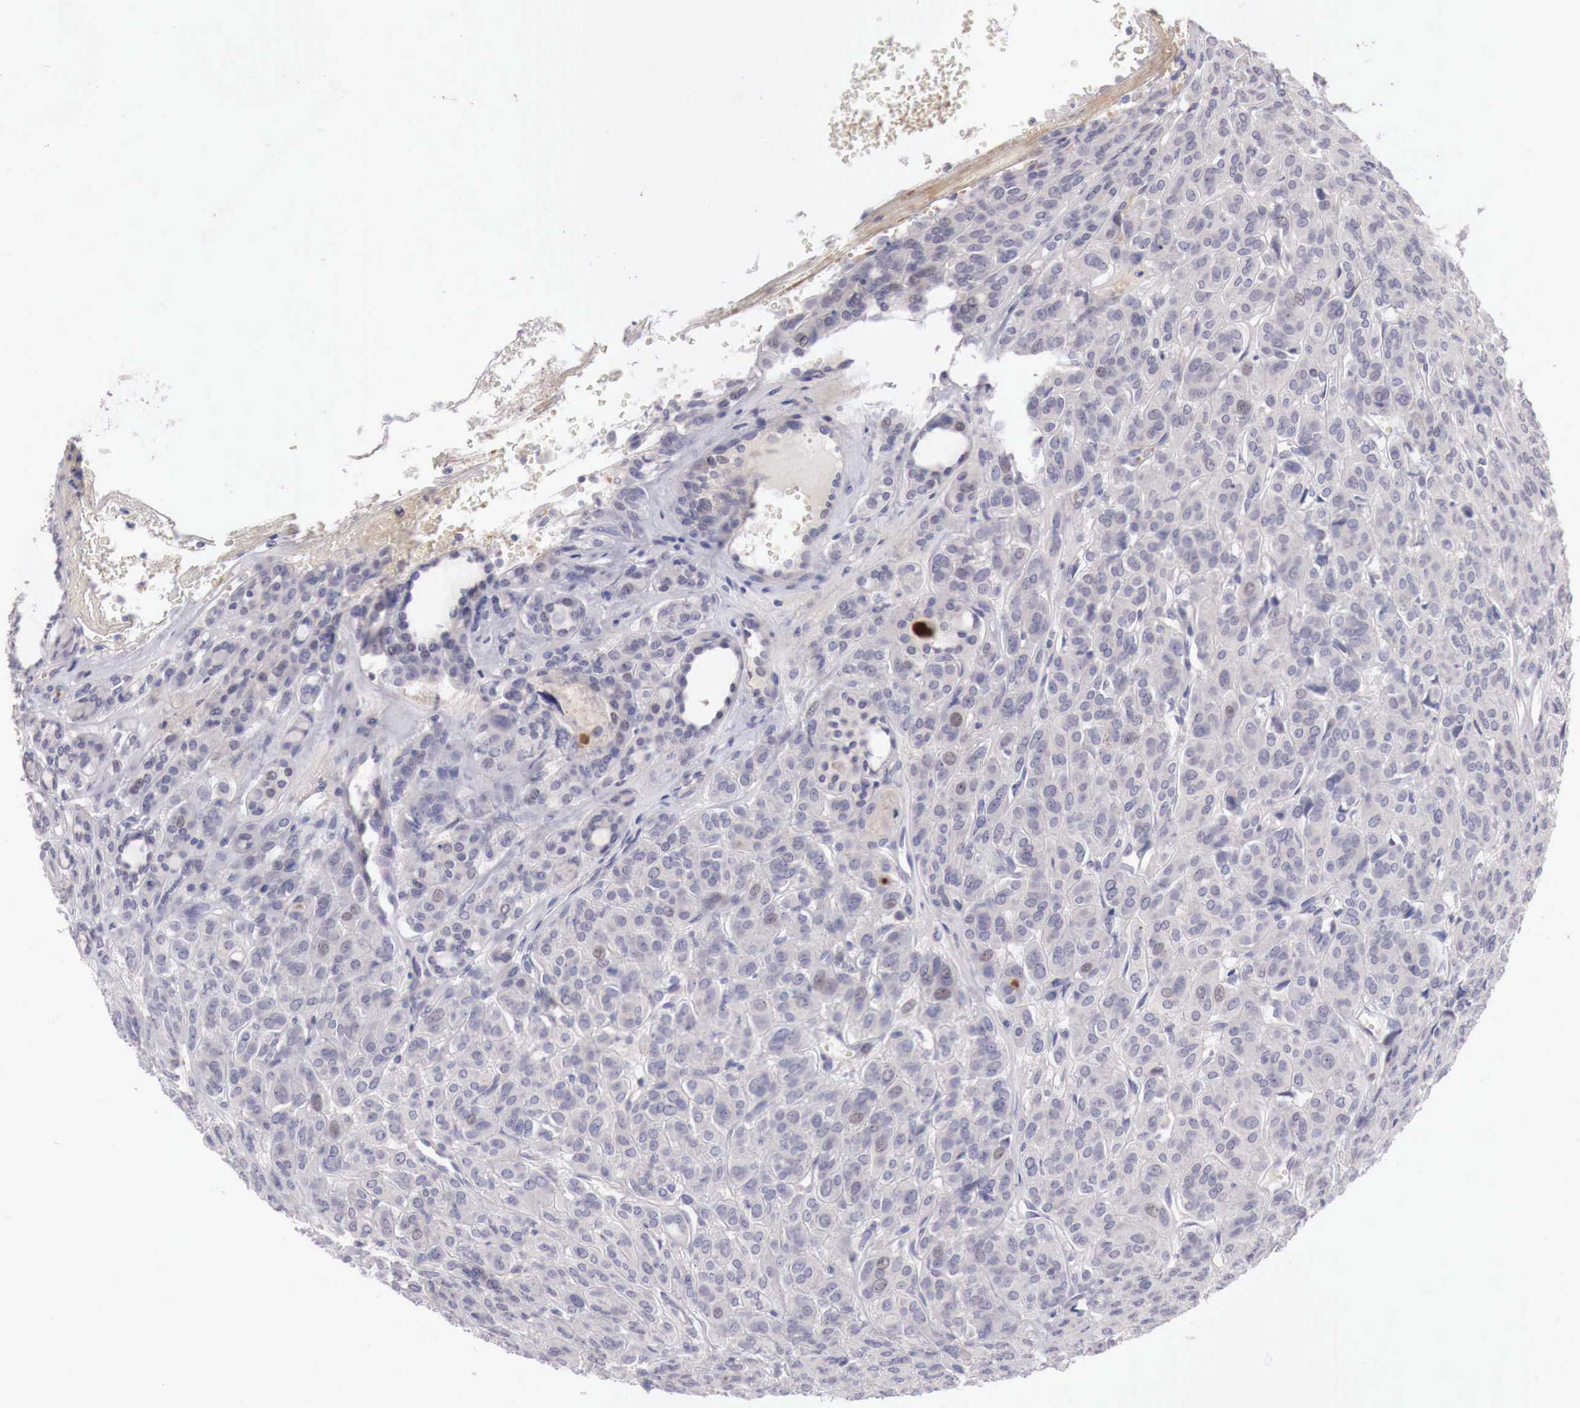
{"staining": {"intensity": "negative", "quantity": "none", "location": "none"}, "tissue": "thyroid cancer", "cell_type": "Tumor cells", "image_type": "cancer", "snomed": [{"axis": "morphology", "description": "Follicular adenoma carcinoma, NOS"}, {"axis": "topography", "description": "Thyroid gland"}], "caption": "IHC of human follicular adenoma carcinoma (thyroid) reveals no positivity in tumor cells.", "gene": "GATA1", "patient": {"sex": "female", "age": 71}}